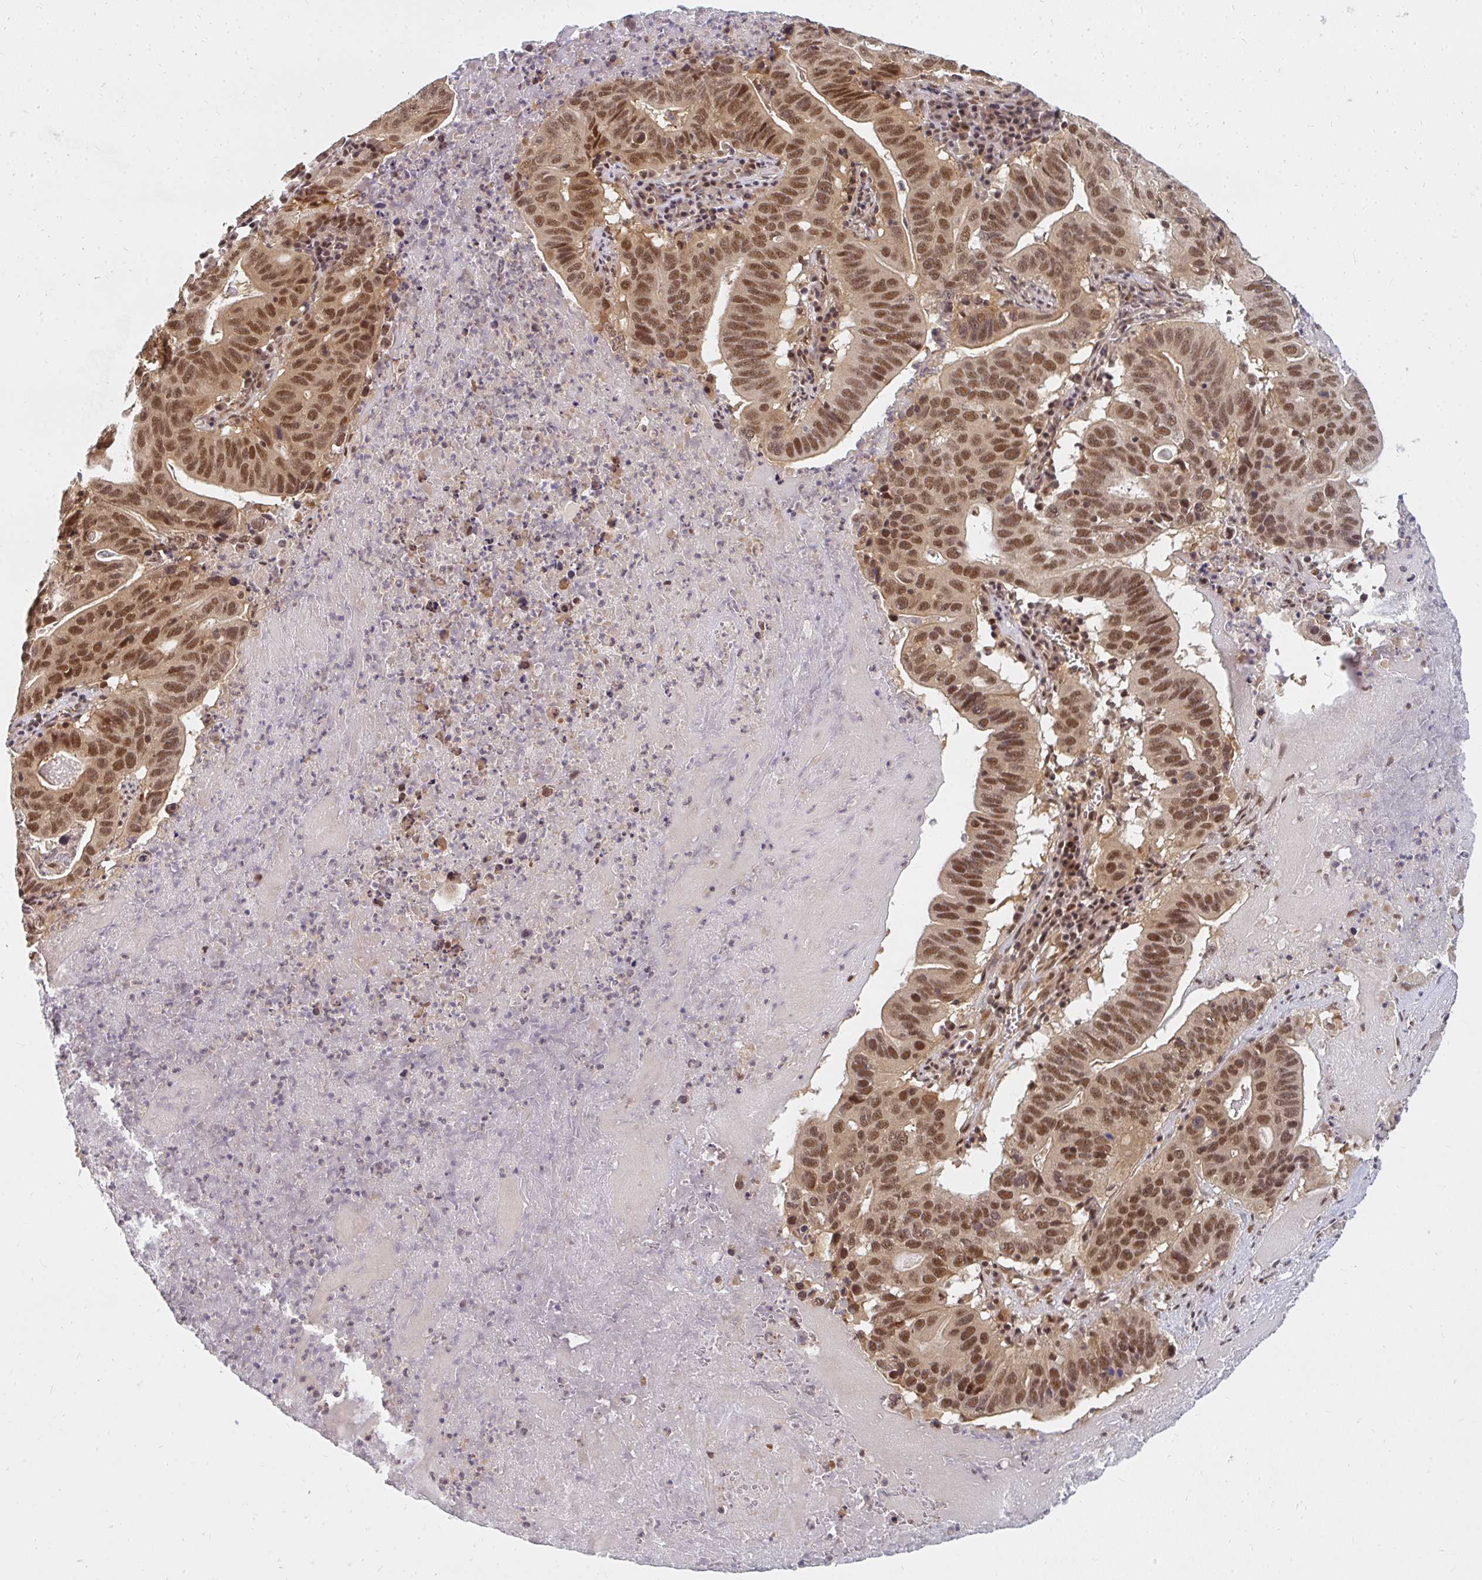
{"staining": {"intensity": "moderate", "quantity": ">75%", "location": "nuclear"}, "tissue": "lung cancer", "cell_type": "Tumor cells", "image_type": "cancer", "snomed": [{"axis": "morphology", "description": "Adenocarcinoma, NOS"}, {"axis": "topography", "description": "Lung"}], "caption": "Lung adenocarcinoma was stained to show a protein in brown. There is medium levels of moderate nuclear positivity in about >75% of tumor cells.", "gene": "GTF3C6", "patient": {"sex": "female", "age": 60}}